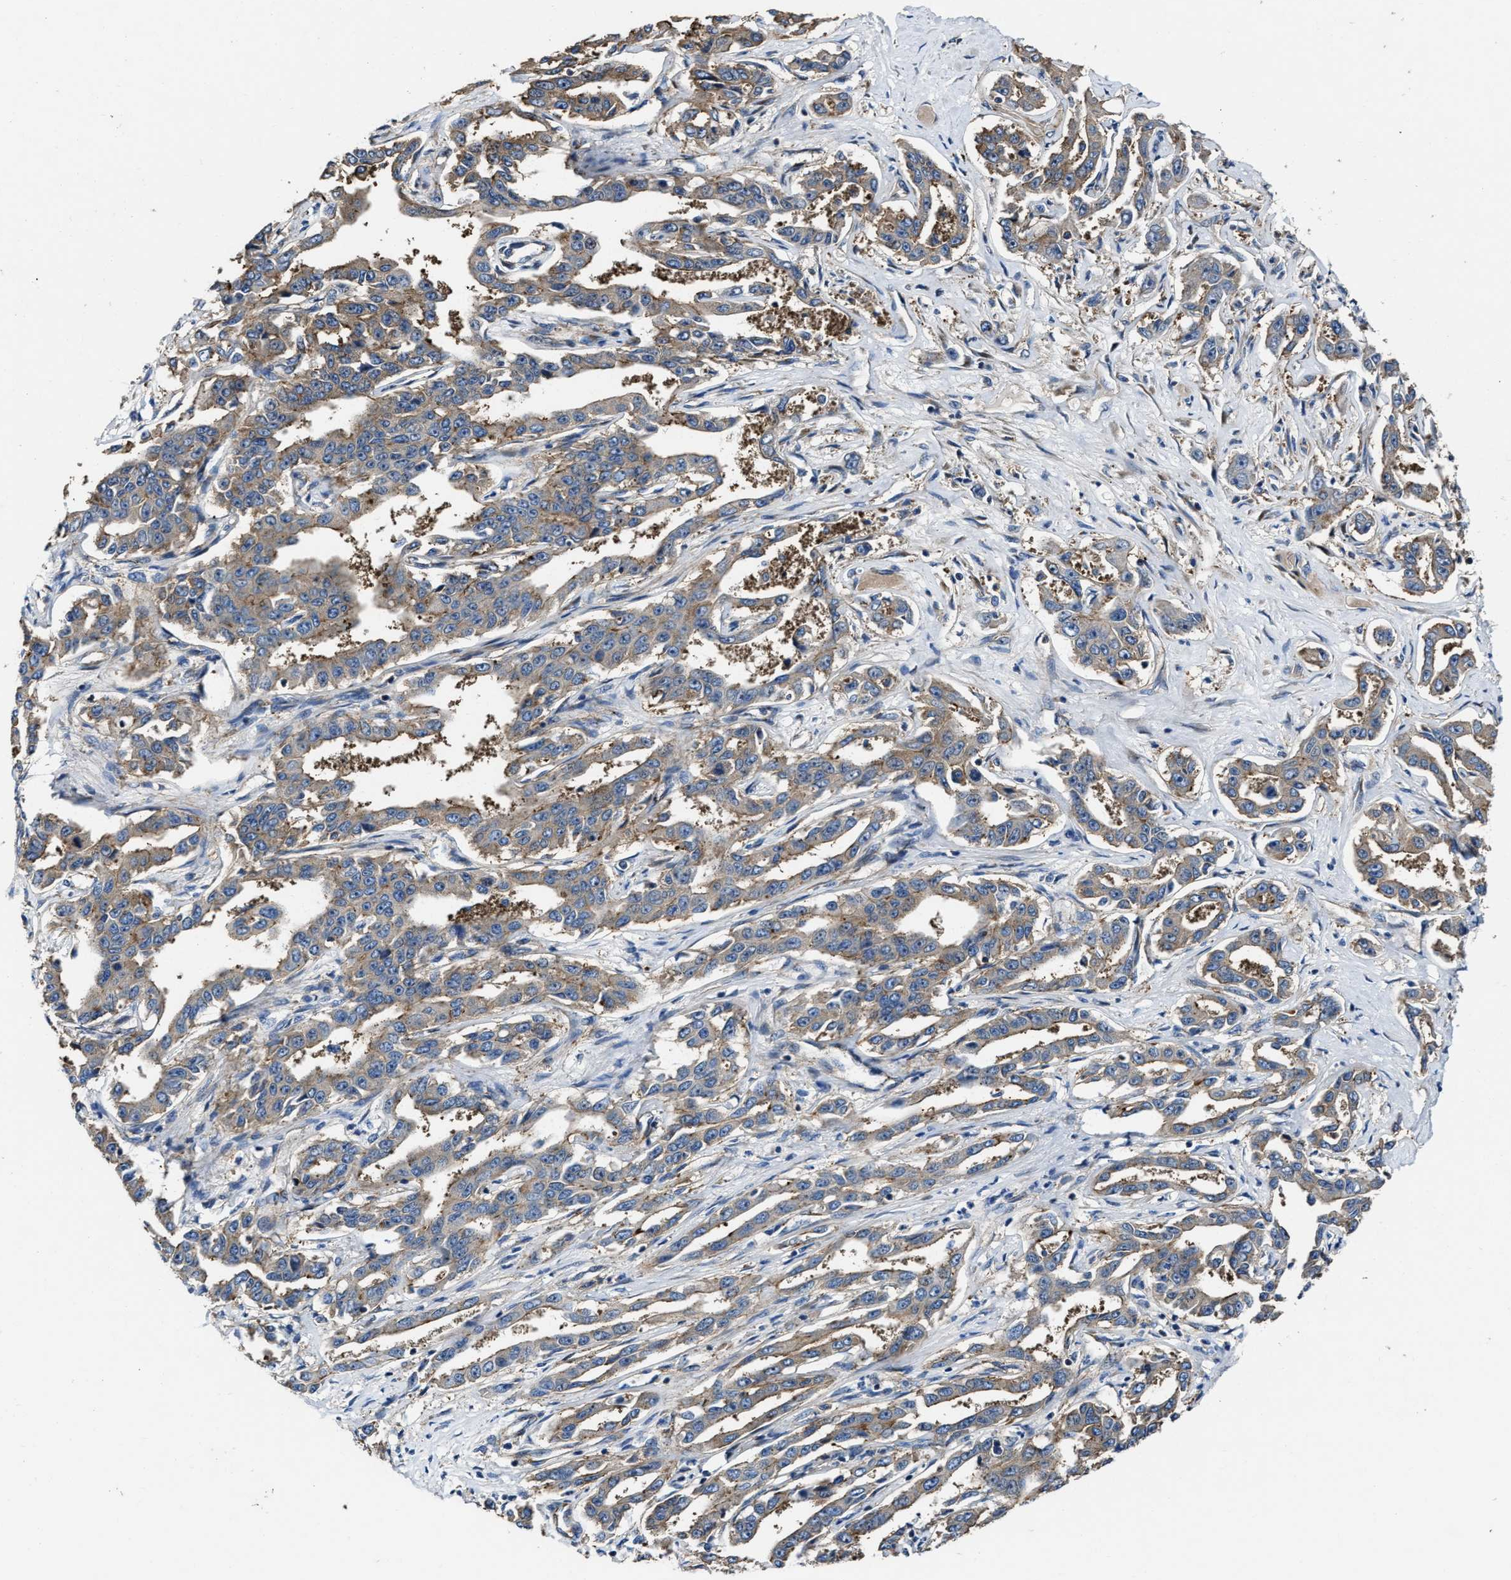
{"staining": {"intensity": "weak", "quantity": ">75%", "location": "cytoplasmic/membranous"}, "tissue": "liver cancer", "cell_type": "Tumor cells", "image_type": "cancer", "snomed": [{"axis": "morphology", "description": "Cholangiocarcinoma"}, {"axis": "topography", "description": "Liver"}], "caption": "Cholangiocarcinoma (liver) stained with a brown dye demonstrates weak cytoplasmic/membranous positive expression in approximately >75% of tumor cells.", "gene": "PTAR1", "patient": {"sex": "male", "age": 59}}